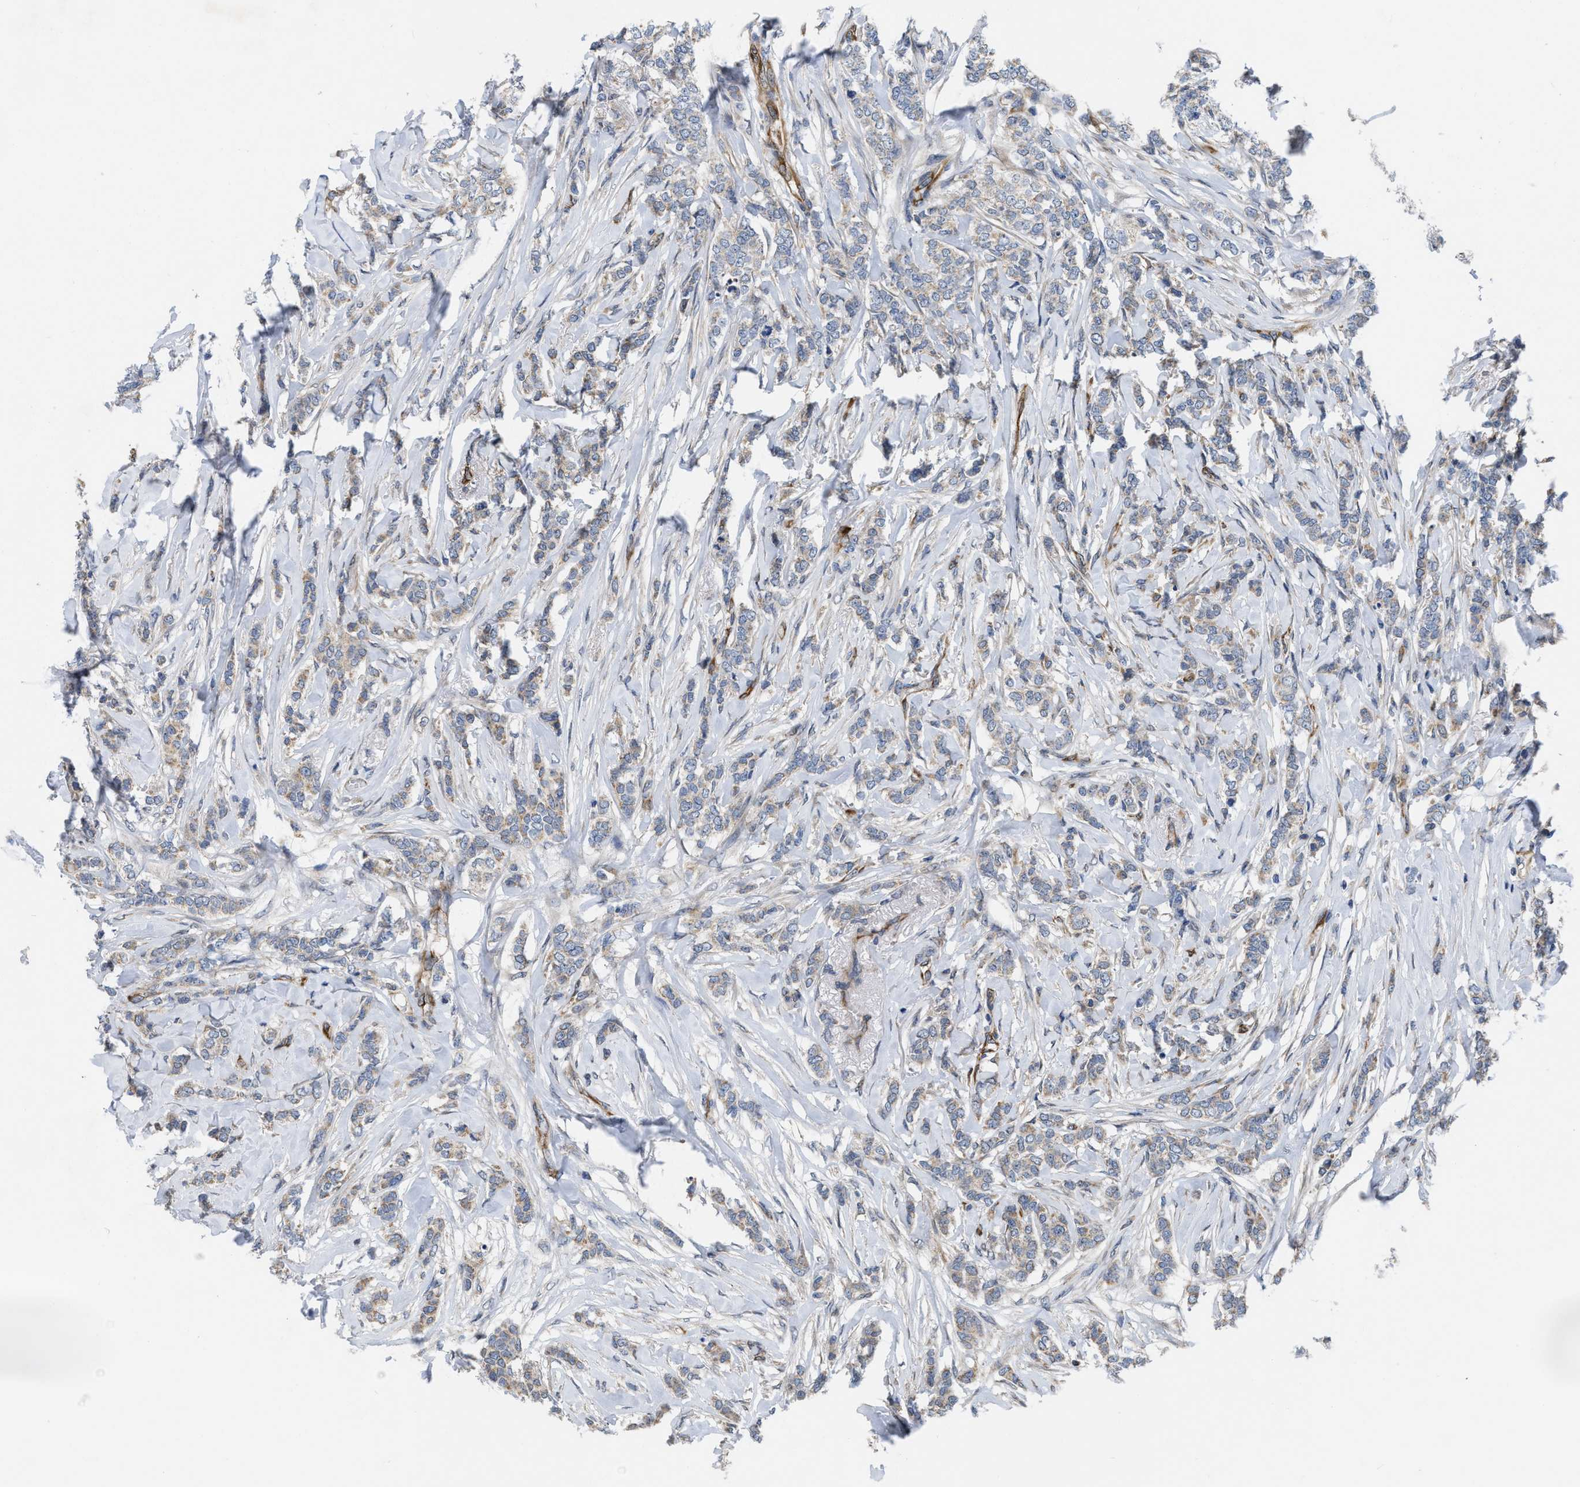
{"staining": {"intensity": "weak", "quantity": ">75%", "location": "cytoplasmic/membranous"}, "tissue": "breast cancer", "cell_type": "Tumor cells", "image_type": "cancer", "snomed": [{"axis": "morphology", "description": "Lobular carcinoma"}, {"axis": "topography", "description": "Skin"}, {"axis": "topography", "description": "Breast"}], "caption": "Immunohistochemical staining of human lobular carcinoma (breast) shows low levels of weak cytoplasmic/membranous protein positivity in approximately >75% of tumor cells.", "gene": "EOGT", "patient": {"sex": "female", "age": 46}}